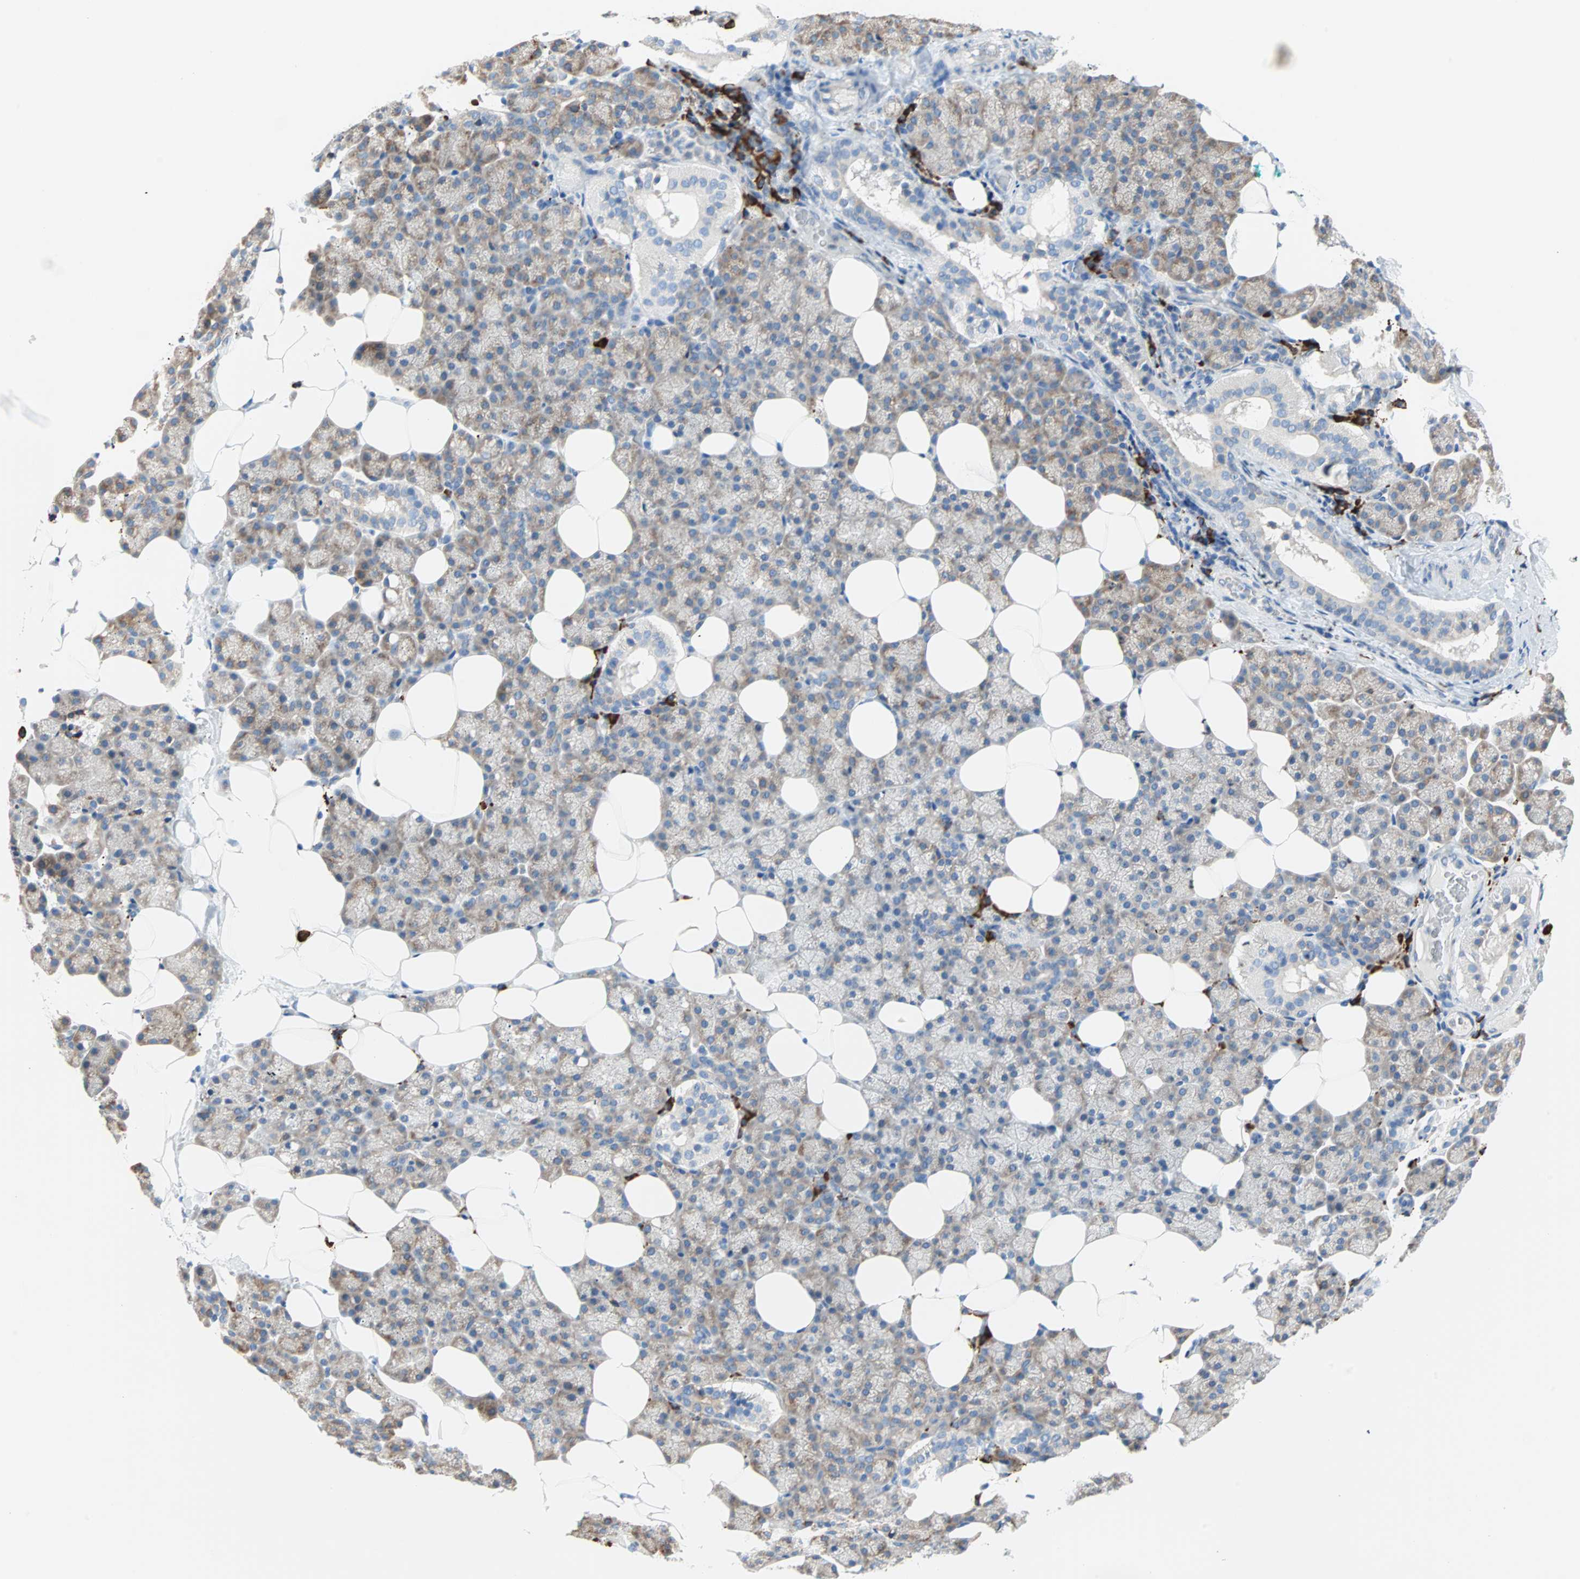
{"staining": {"intensity": "weak", "quantity": ">75%", "location": "cytoplasmic/membranous"}, "tissue": "salivary gland", "cell_type": "Glandular cells", "image_type": "normal", "snomed": [{"axis": "morphology", "description": "Normal tissue, NOS"}, {"axis": "topography", "description": "Lymph node"}, {"axis": "topography", "description": "Salivary gland"}], "caption": "DAB (3,3'-diaminobenzidine) immunohistochemical staining of unremarkable salivary gland displays weak cytoplasmic/membranous protein positivity in approximately >75% of glandular cells.", "gene": "PLCXD1", "patient": {"sex": "male", "age": 8}}